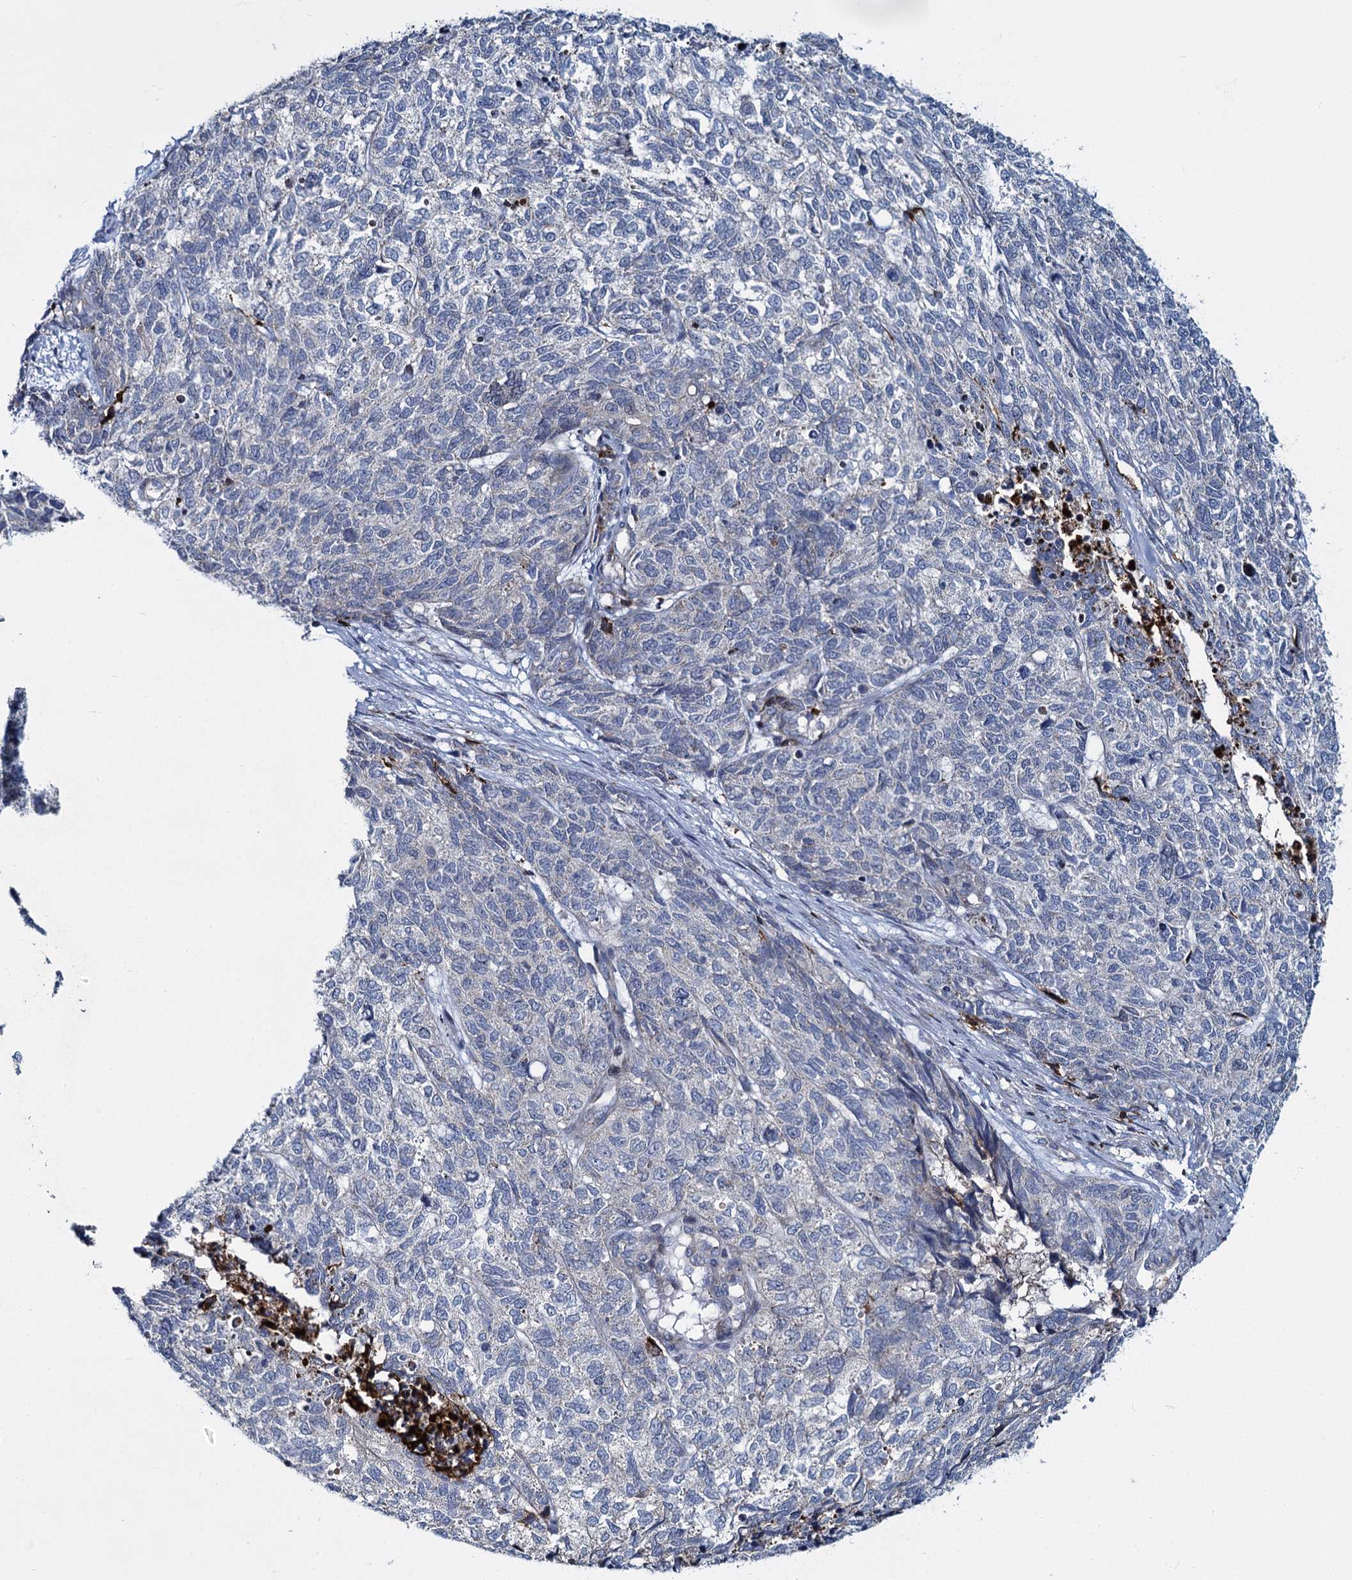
{"staining": {"intensity": "negative", "quantity": "none", "location": "none"}, "tissue": "cervical cancer", "cell_type": "Tumor cells", "image_type": "cancer", "snomed": [{"axis": "morphology", "description": "Squamous cell carcinoma, NOS"}, {"axis": "topography", "description": "Cervix"}], "caption": "Photomicrograph shows no protein staining in tumor cells of cervical cancer (squamous cell carcinoma) tissue.", "gene": "DCUN1D2", "patient": {"sex": "female", "age": 63}}